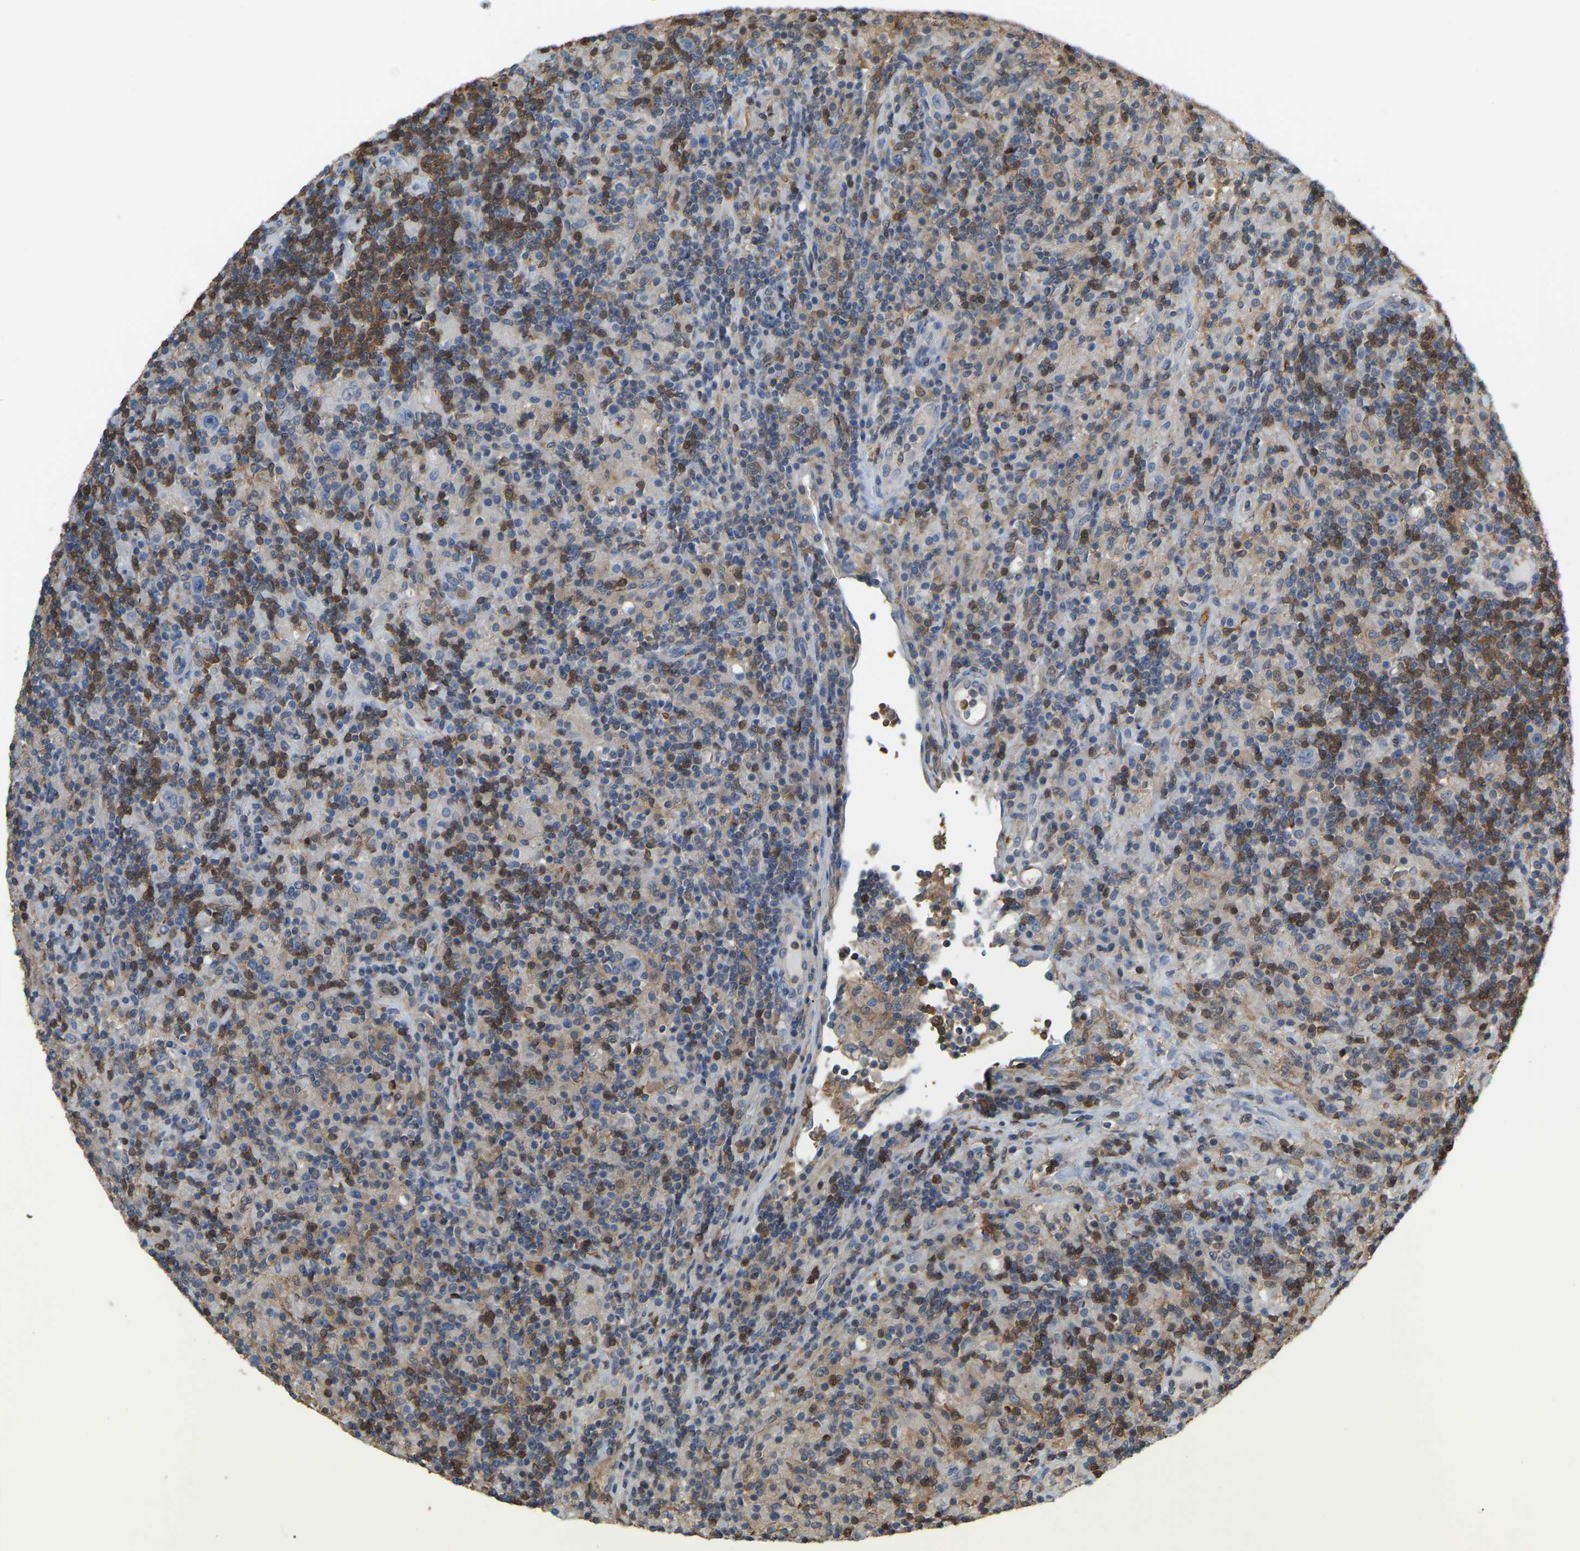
{"staining": {"intensity": "negative", "quantity": "none", "location": "none"}, "tissue": "lymphoma", "cell_type": "Tumor cells", "image_type": "cancer", "snomed": [{"axis": "morphology", "description": "Hodgkin's disease, NOS"}, {"axis": "topography", "description": "Lymph node"}], "caption": "Lymphoma was stained to show a protein in brown. There is no significant positivity in tumor cells. Nuclei are stained in blue.", "gene": "MTPN", "patient": {"sex": "male", "age": 70}}